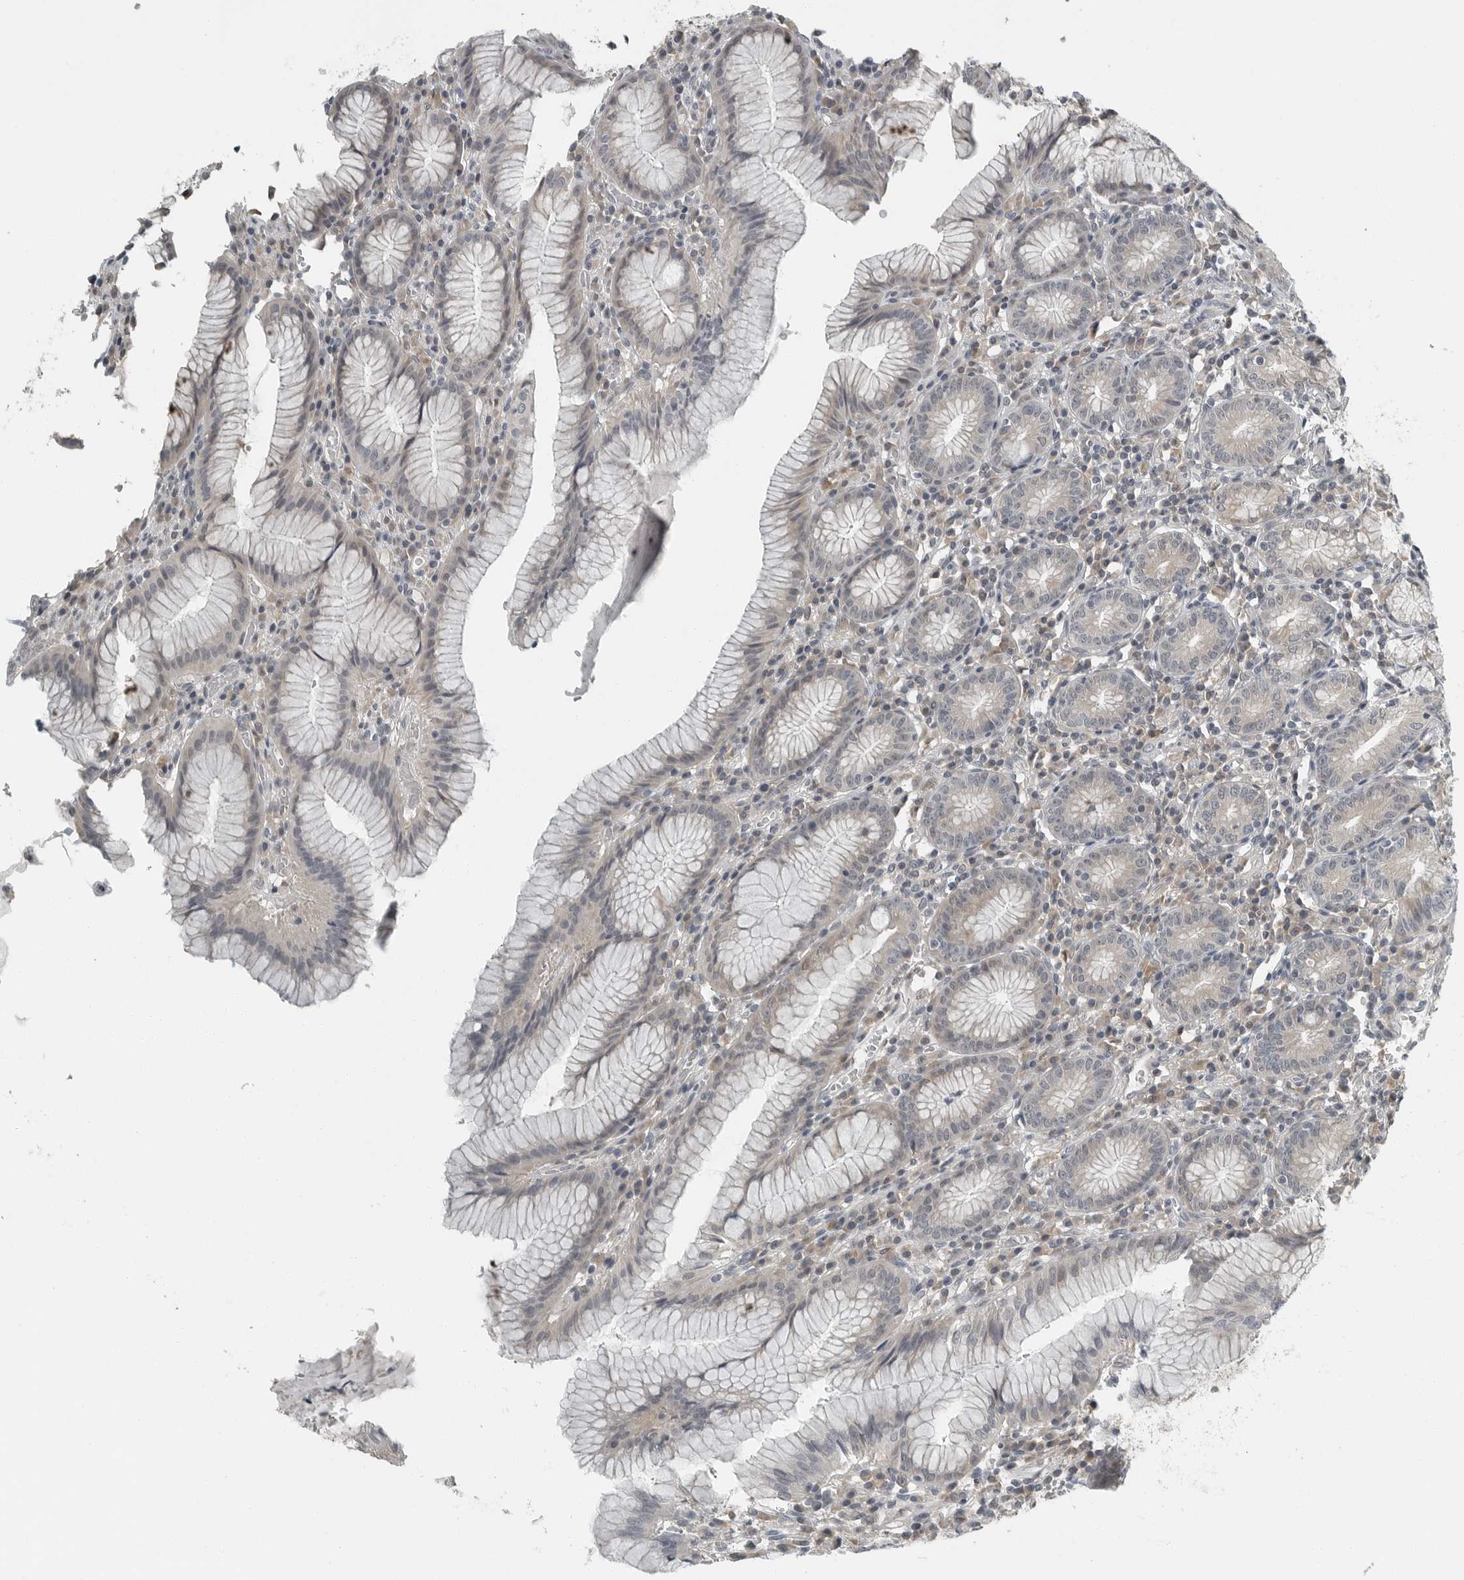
{"staining": {"intensity": "moderate", "quantity": "25%-75%", "location": "cytoplasmic/membranous,nuclear"}, "tissue": "stomach", "cell_type": "Glandular cells", "image_type": "normal", "snomed": [{"axis": "morphology", "description": "Normal tissue, NOS"}, {"axis": "topography", "description": "Stomach"}], "caption": "The photomicrograph shows staining of benign stomach, revealing moderate cytoplasmic/membranous,nuclear protein positivity (brown color) within glandular cells.", "gene": "ENSG00000286112", "patient": {"sex": "male", "age": 55}}